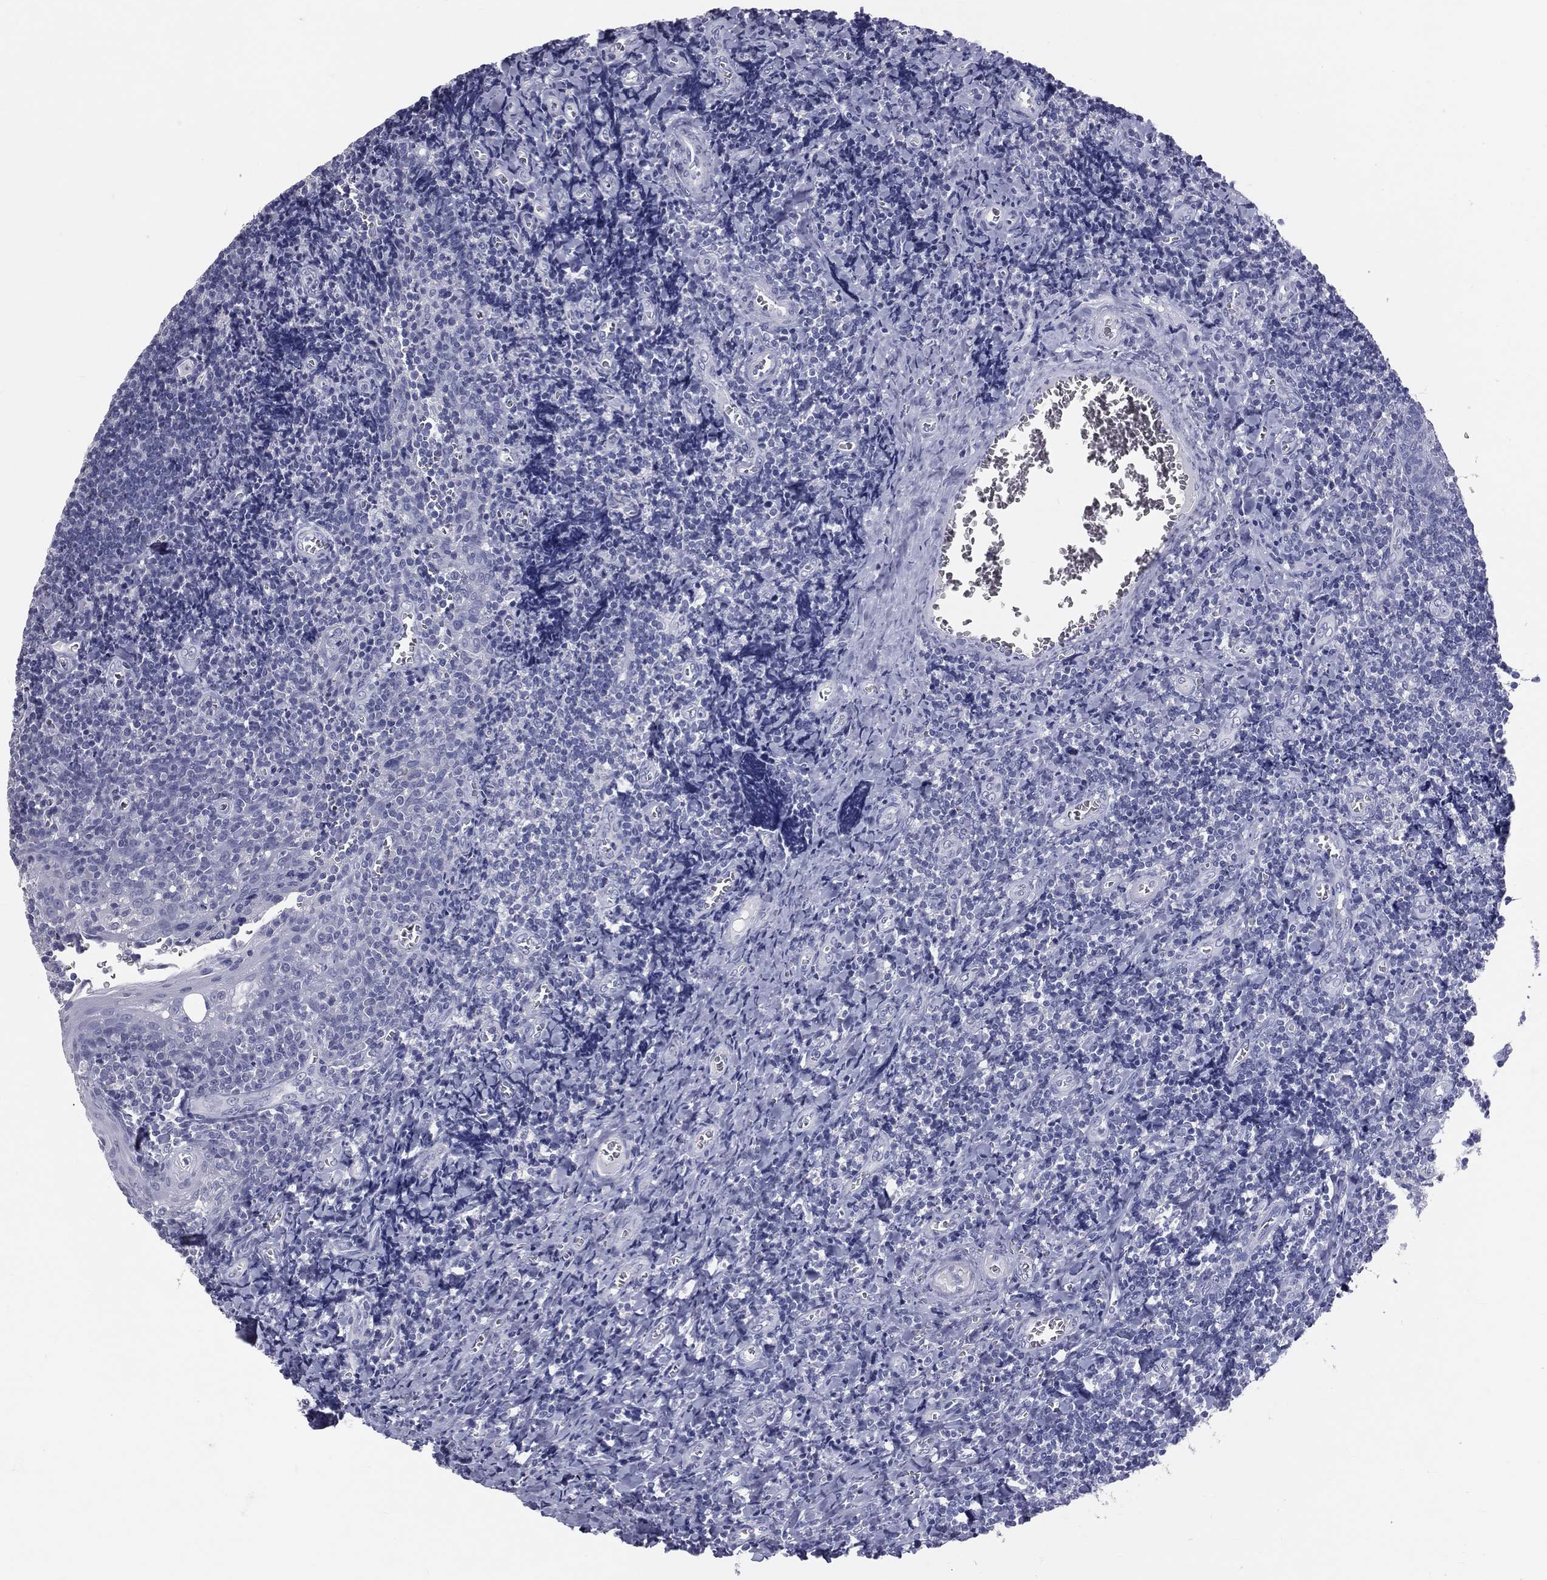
{"staining": {"intensity": "negative", "quantity": "none", "location": "none"}, "tissue": "tonsil", "cell_type": "Germinal center cells", "image_type": "normal", "snomed": [{"axis": "morphology", "description": "Normal tissue, NOS"}, {"axis": "morphology", "description": "Inflammation, NOS"}, {"axis": "topography", "description": "Tonsil"}], "caption": "Tonsil stained for a protein using immunohistochemistry (IHC) reveals no expression germinal center cells.", "gene": "TFPI2", "patient": {"sex": "female", "age": 31}}